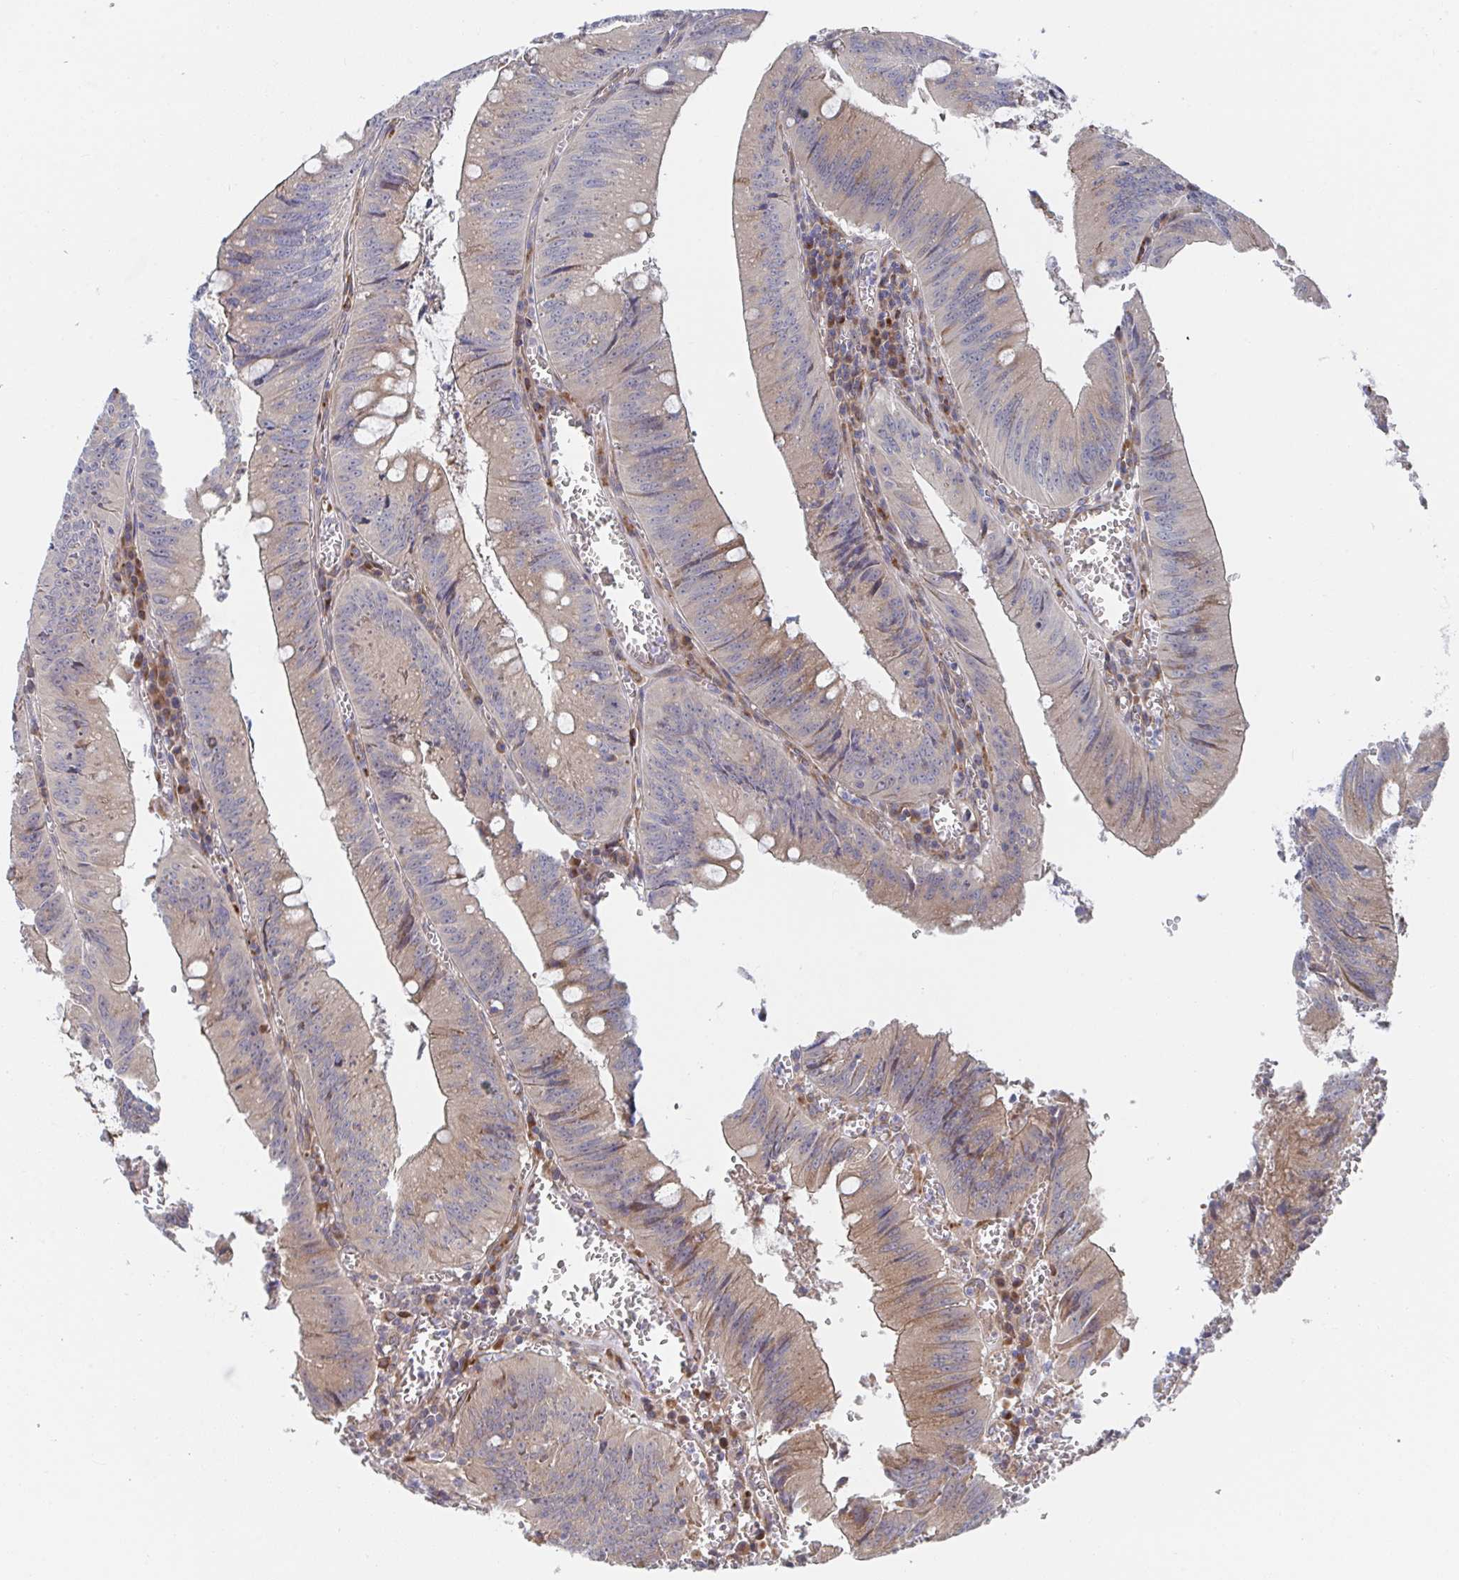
{"staining": {"intensity": "weak", "quantity": ">75%", "location": "cytoplasmic/membranous"}, "tissue": "colorectal cancer", "cell_type": "Tumor cells", "image_type": "cancer", "snomed": [{"axis": "morphology", "description": "Adenocarcinoma, NOS"}, {"axis": "topography", "description": "Rectum"}], "caption": "Immunohistochemical staining of human adenocarcinoma (colorectal) reveals weak cytoplasmic/membranous protein expression in about >75% of tumor cells.", "gene": "FJX1", "patient": {"sex": "female", "age": 81}}